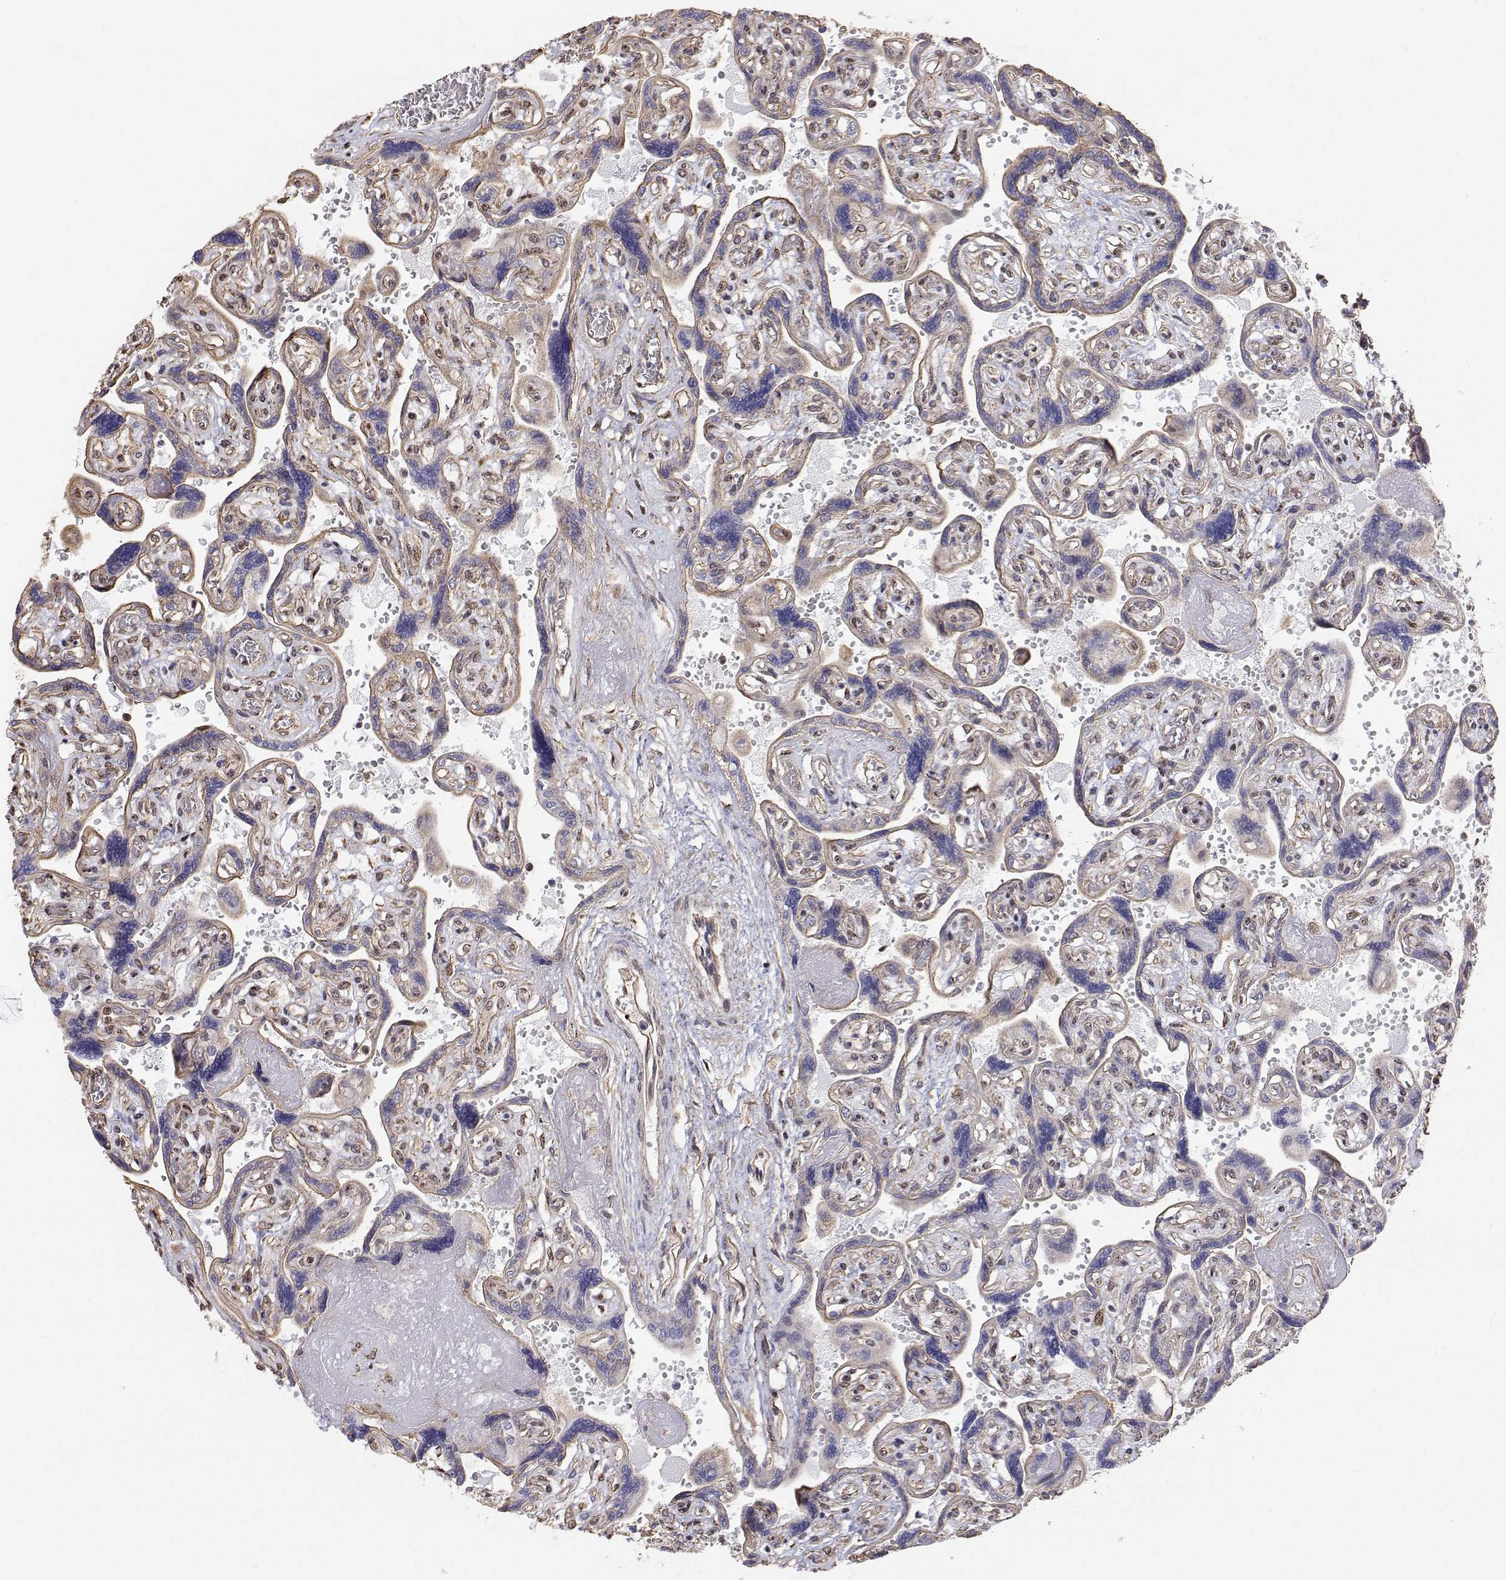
{"staining": {"intensity": "weak", "quantity": ">75%", "location": "cytoplasmic/membranous"}, "tissue": "placenta", "cell_type": "Decidual cells", "image_type": "normal", "snomed": [{"axis": "morphology", "description": "Normal tissue, NOS"}, {"axis": "topography", "description": "Placenta"}], "caption": "Decidual cells reveal low levels of weak cytoplasmic/membranous expression in approximately >75% of cells in benign human placenta.", "gene": "GSDMA", "patient": {"sex": "female", "age": 32}}